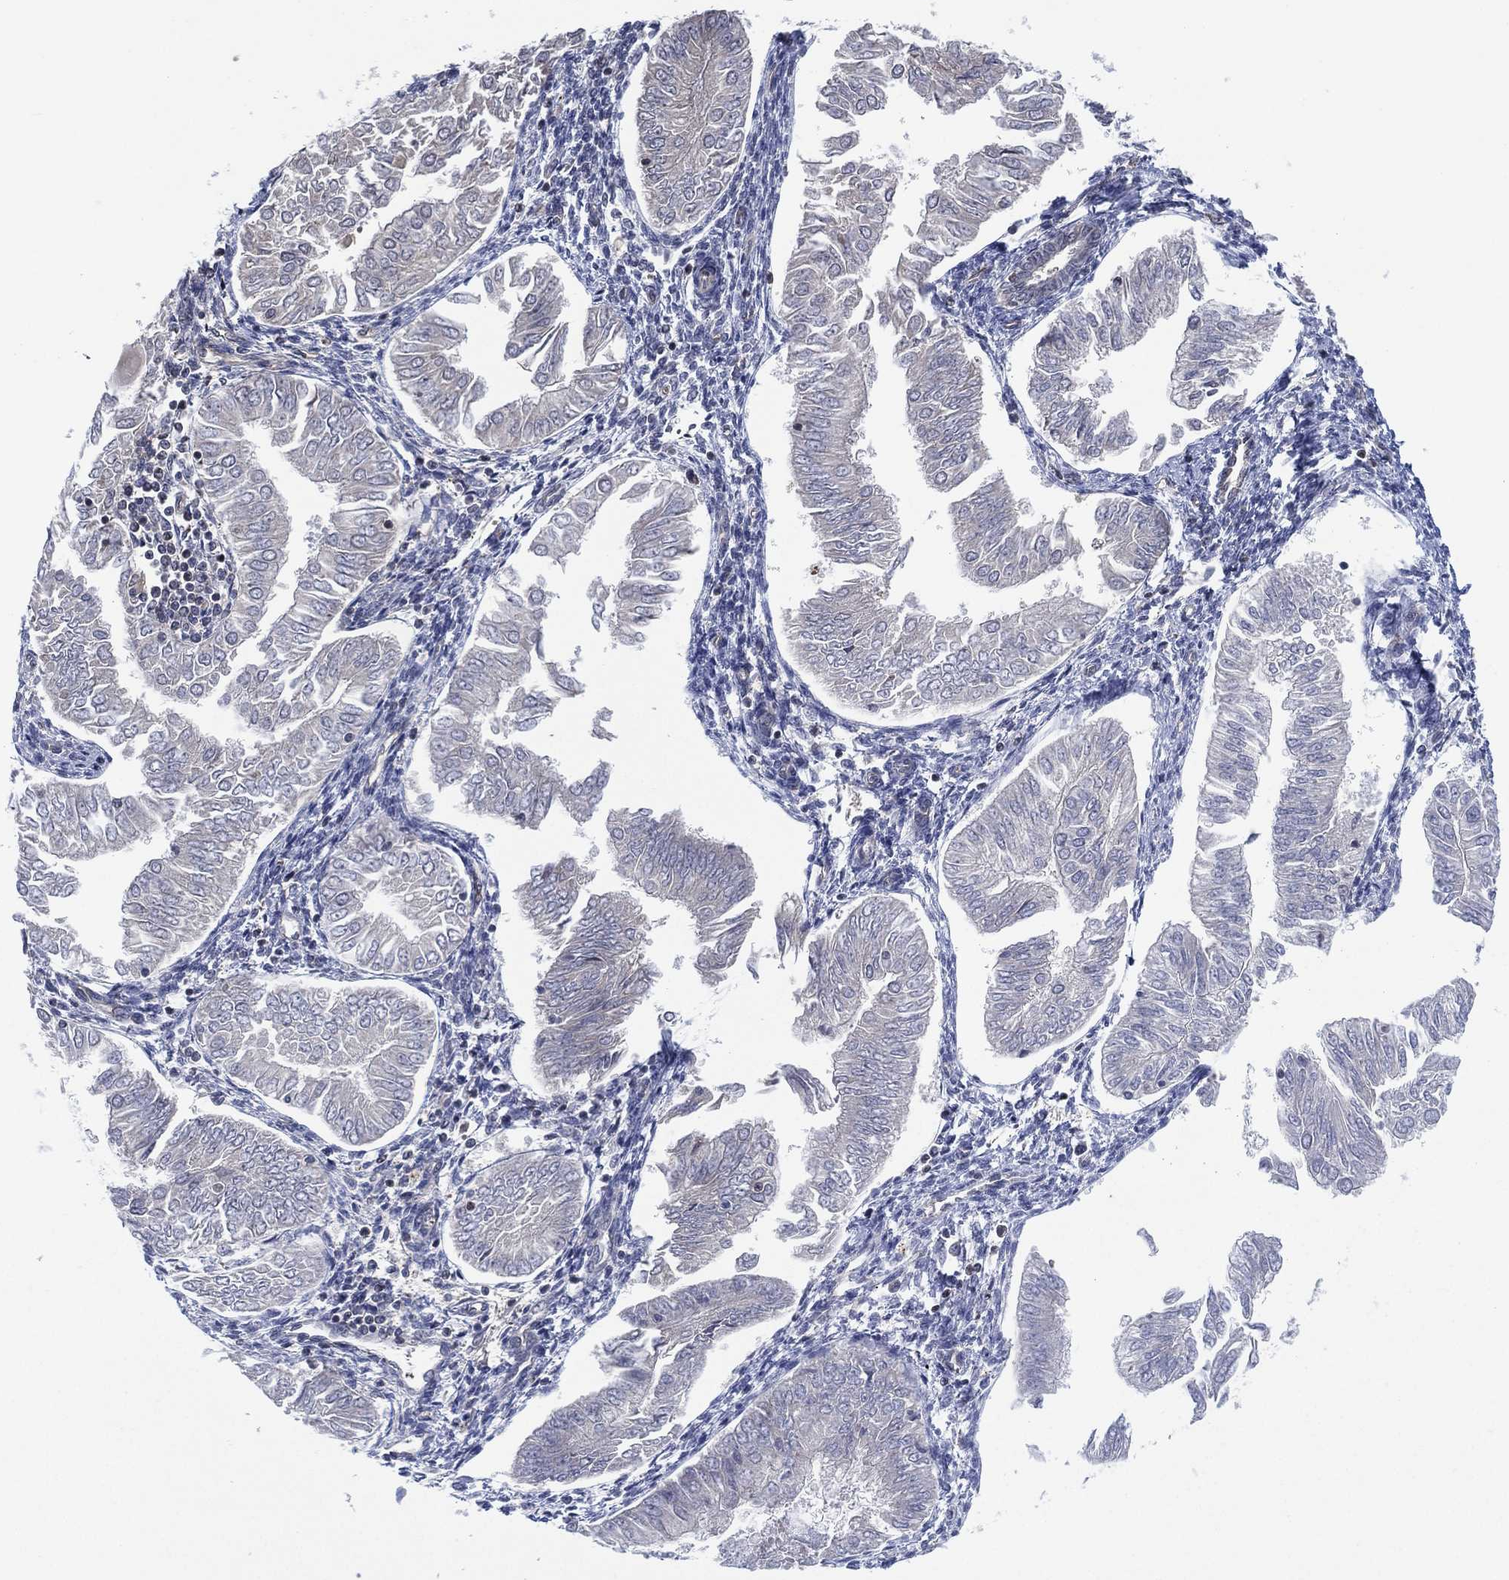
{"staining": {"intensity": "negative", "quantity": "none", "location": "none"}, "tissue": "endometrial cancer", "cell_type": "Tumor cells", "image_type": "cancer", "snomed": [{"axis": "morphology", "description": "Adenocarcinoma, NOS"}, {"axis": "topography", "description": "Endometrium"}], "caption": "Protein analysis of endometrial cancer (adenocarcinoma) exhibits no significant expression in tumor cells.", "gene": "TMCO1", "patient": {"sex": "female", "age": 53}}